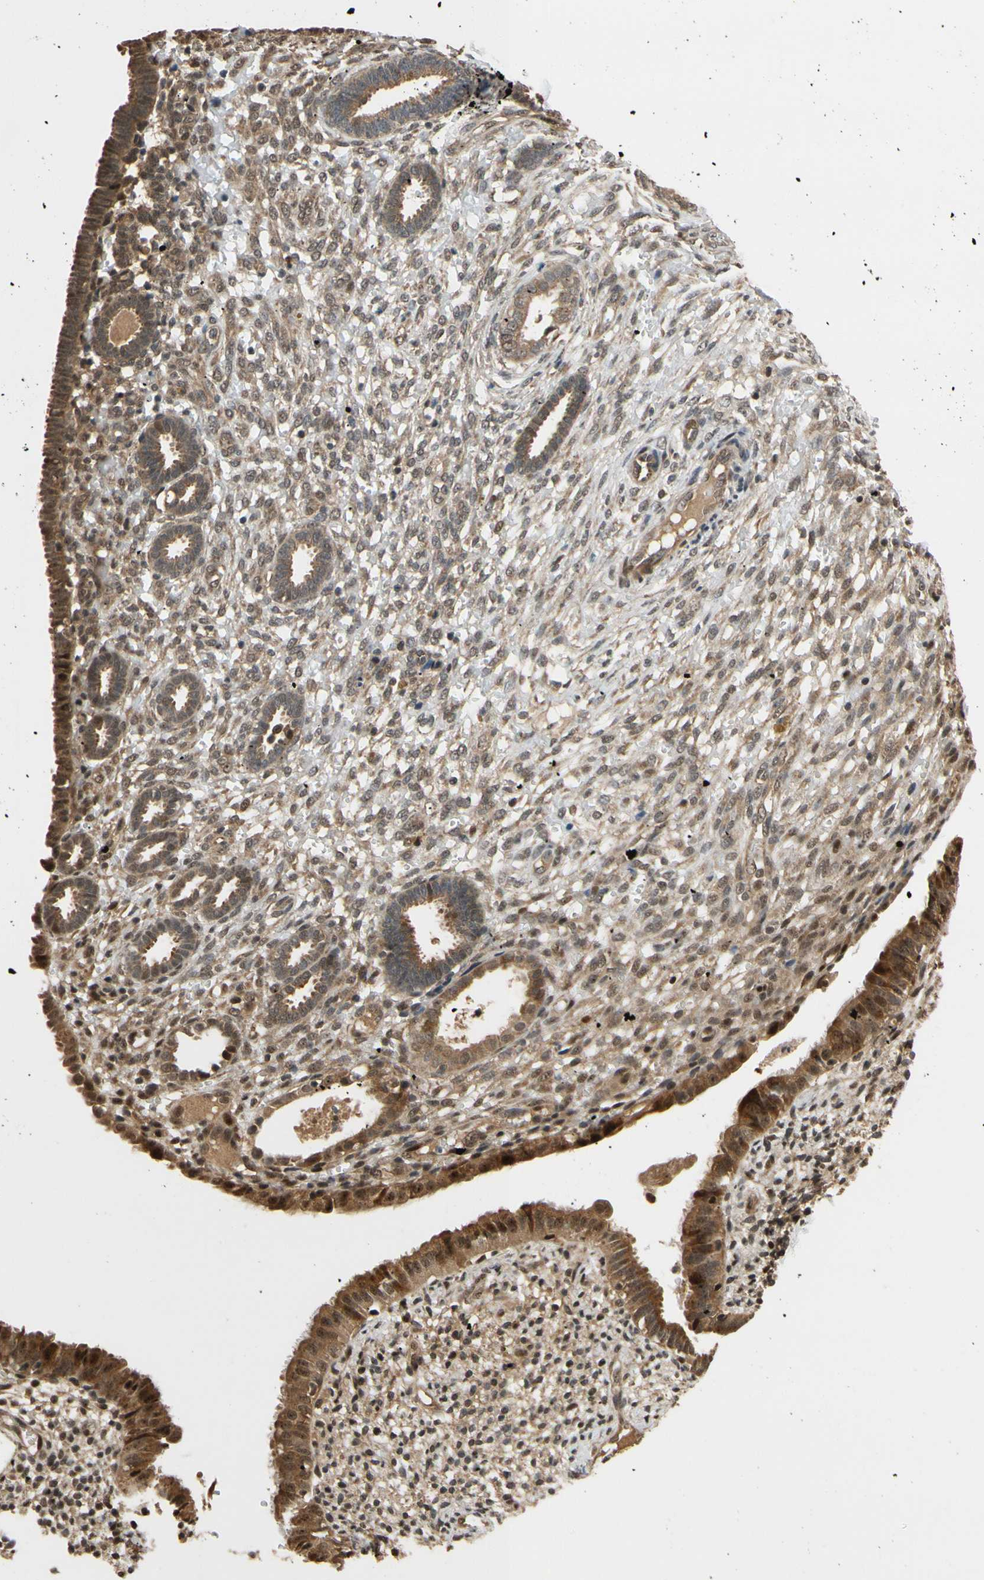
{"staining": {"intensity": "moderate", "quantity": "25%-75%", "location": "cytoplasmic/membranous,nuclear"}, "tissue": "endometrium", "cell_type": "Cells in endometrial stroma", "image_type": "normal", "snomed": [{"axis": "morphology", "description": "Normal tissue, NOS"}, {"axis": "topography", "description": "Endometrium"}], "caption": "Endometrium stained with DAB immunohistochemistry demonstrates medium levels of moderate cytoplasmic/membranous,nuclear staining in about 25%-75% of cells in endometrial stroma.", "gene": "TMEM230", "patient": {"sex": "female", "age": 61}}